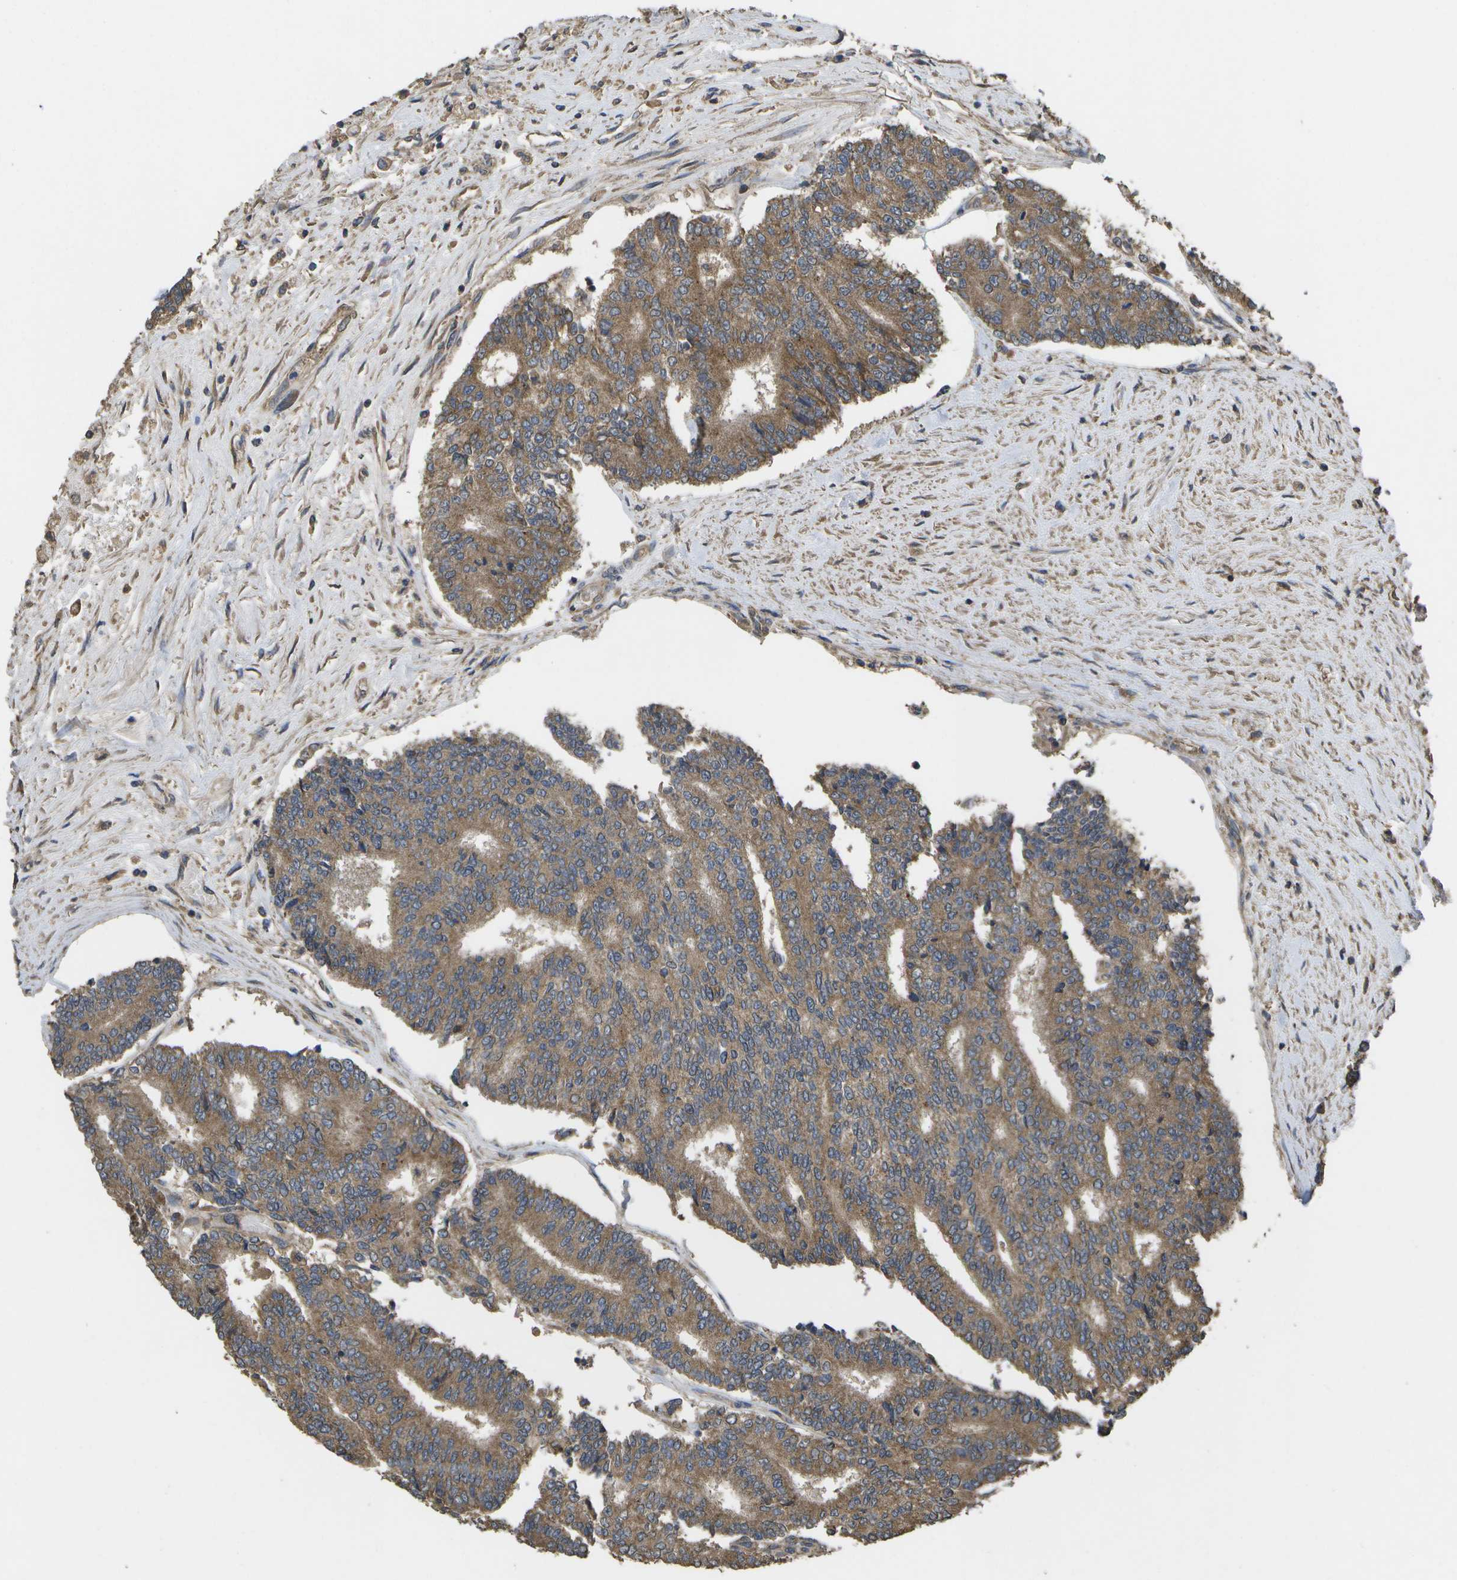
{"staining": {"intensity": "moderate", "quantity": ">75%", "location": "cytoplasmic/membranous"}, "tissue": "prostate cancer", "cell_type": "Tumor cells", "image_type": "cancer", "snomed": [{"axis": "morphology", "description": "Normal tissue, NOS"}, {"axis": "morphology", "description": "Adenocarcinoma, High grade"}, {"axis": "topography", "description": "Prostate"}, {"axis": "topography", "description": "Seminal veicle"}], "caption": "This image demonstrates IHC staining of prostate adenocarcinoma (high-grade), with medium moderate cytoplasmic/membranous positivity in about >75% of tumor cells.", "gene": "SACS", "patient": {"sex": "male", "age": 55}}